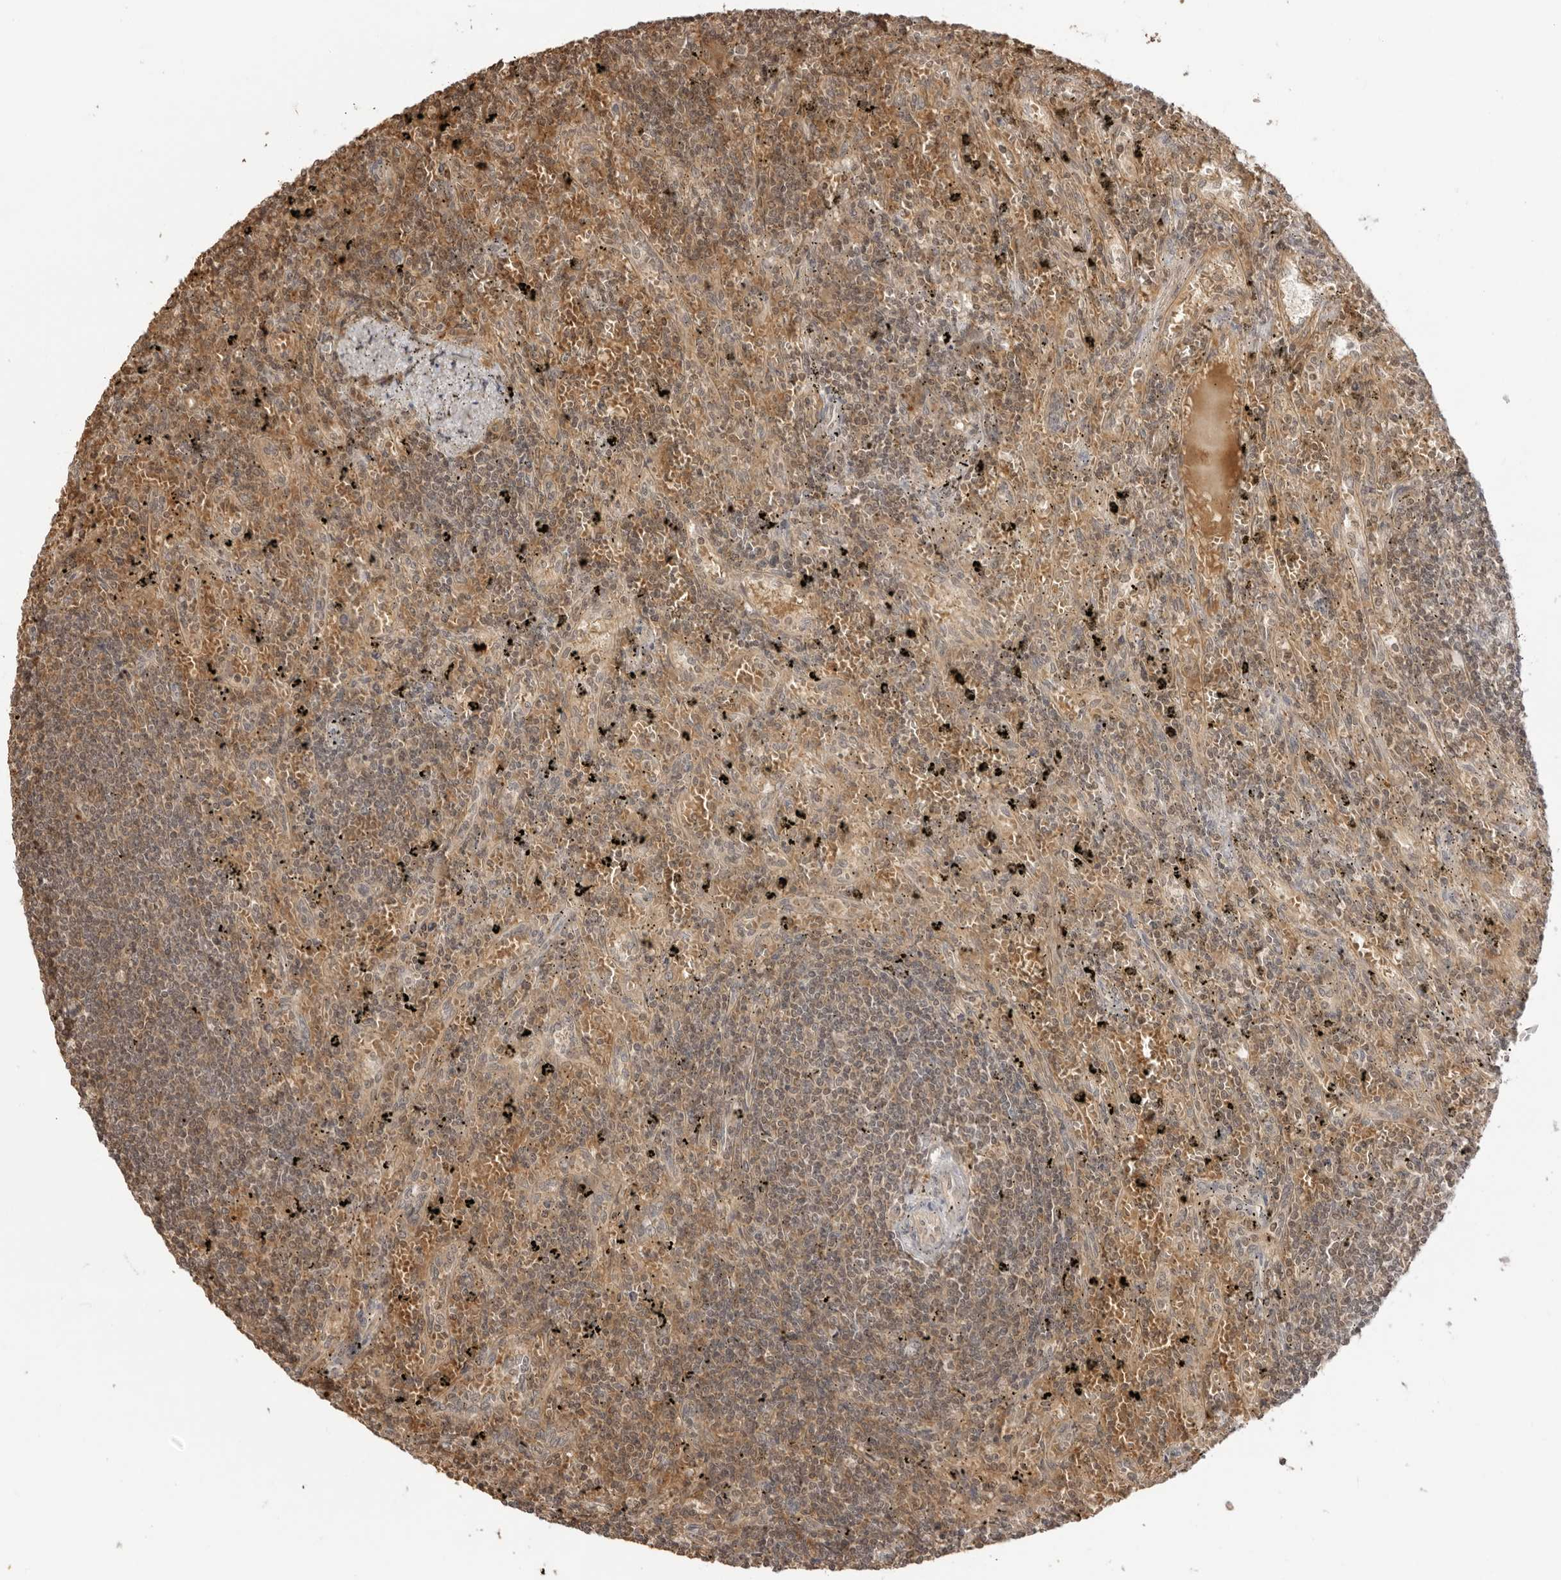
{"staining": {"intensity": "weak", "quantity": "25%-75%", "location": "cytoplasmic/membranous"}, "tissue": "lymphoma", "cell_type": "Tumor cells", "image_type": "cancer", "snomed": [{"axis": "morphology", "description": "Malignant lymphoma, non-Hodgkin's type, Low grade"}, {"axis": "topography", "description": "Spleen"}], "caption": "Malignant lymphoma, non-Hodgkin's type (low-grade) stained with DAB (3,3'-diaminobenzidine) immunohistochemistry (IHC) exhibits low levels of weak cytoplasmic/membranous positivity in approximately 25%-75% of tumor cells. (brown staining indicates protein expression, while blue staining denotes nuclei).", "gene": "IKBKE", "patient": {"sex": "male", "age": 76}}